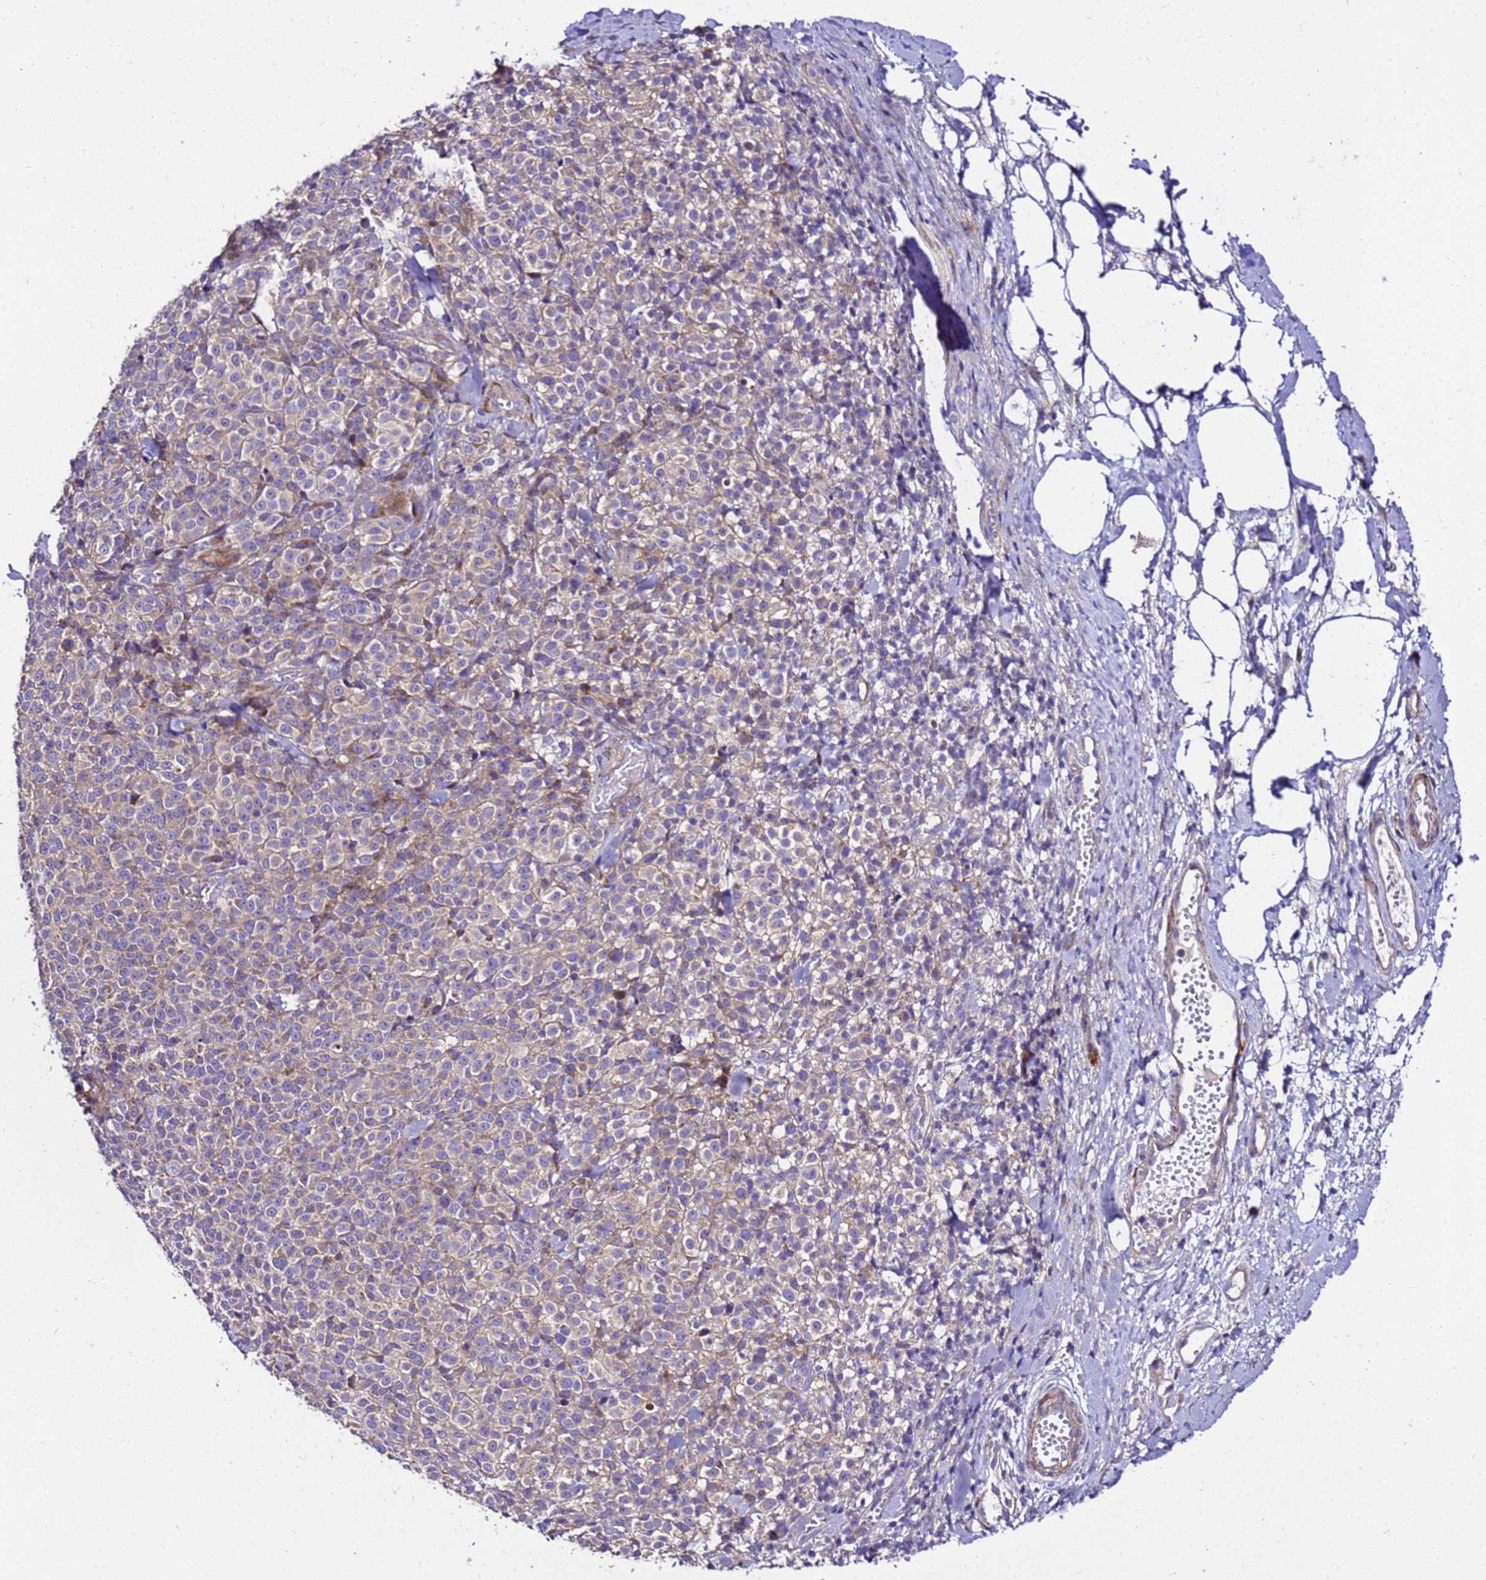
{"staining": {"intensity": "weak", "quantity": "25%-75%", "location": "cytoplasmic/membranous"}, "tissue": "melanoma", "cell_type": "Tumor cells", "image_type": "cancer", "snomed": [{"axis": "morphology", "description": "Normal tissue, NOS"}, {"axis": "morphology", "description": "Malignant melanoma, NOS"}, {"axis": "topography", "description": "Skin"}], "caption": "High-magnification brightfield microscopy of melanoma stained with DAB (brown) and counterstained with hematoxylin (blue). tumor cells exhibit weak cytoplasmic/membranous staining is appreciated in about25%-75% of cells.", "gene": "ZNF417", "patient": {"sex": "female", "age": 34}}